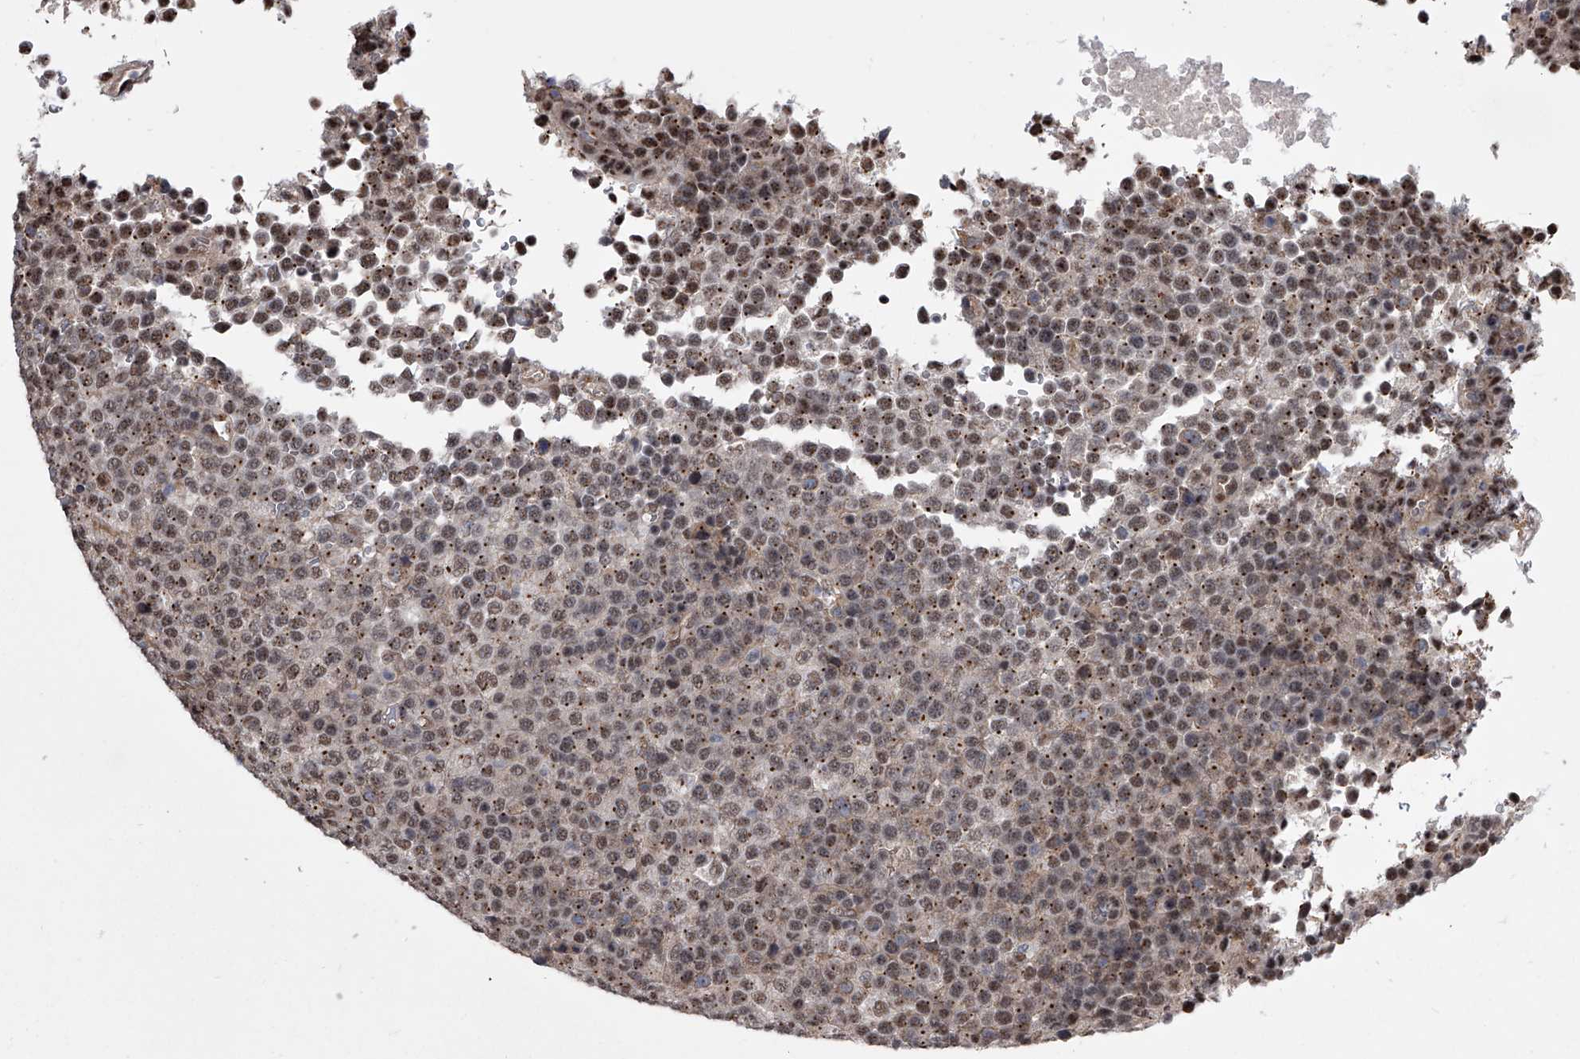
{"staining": {"intensity": "moderate", "quantity": ">75%", "location": "nuclear"}, "tissue": "lymphoma", "cell_type": "Tumor cells", "image_type": "cancer", "snomed": [{"axis": "morphology", "description": "Malignant lymphoma, non-Hodgkin's type, High grade"}, {"axis": "topography", "description": "Lymph node"}], "caption": "Immunohistochemical staining of human lymphoma exhibits moderate nuclear protein staining in about >75% of tumor cells.", "gene": "ZNF76", "patient": {"sex": "male", "age": 13}}